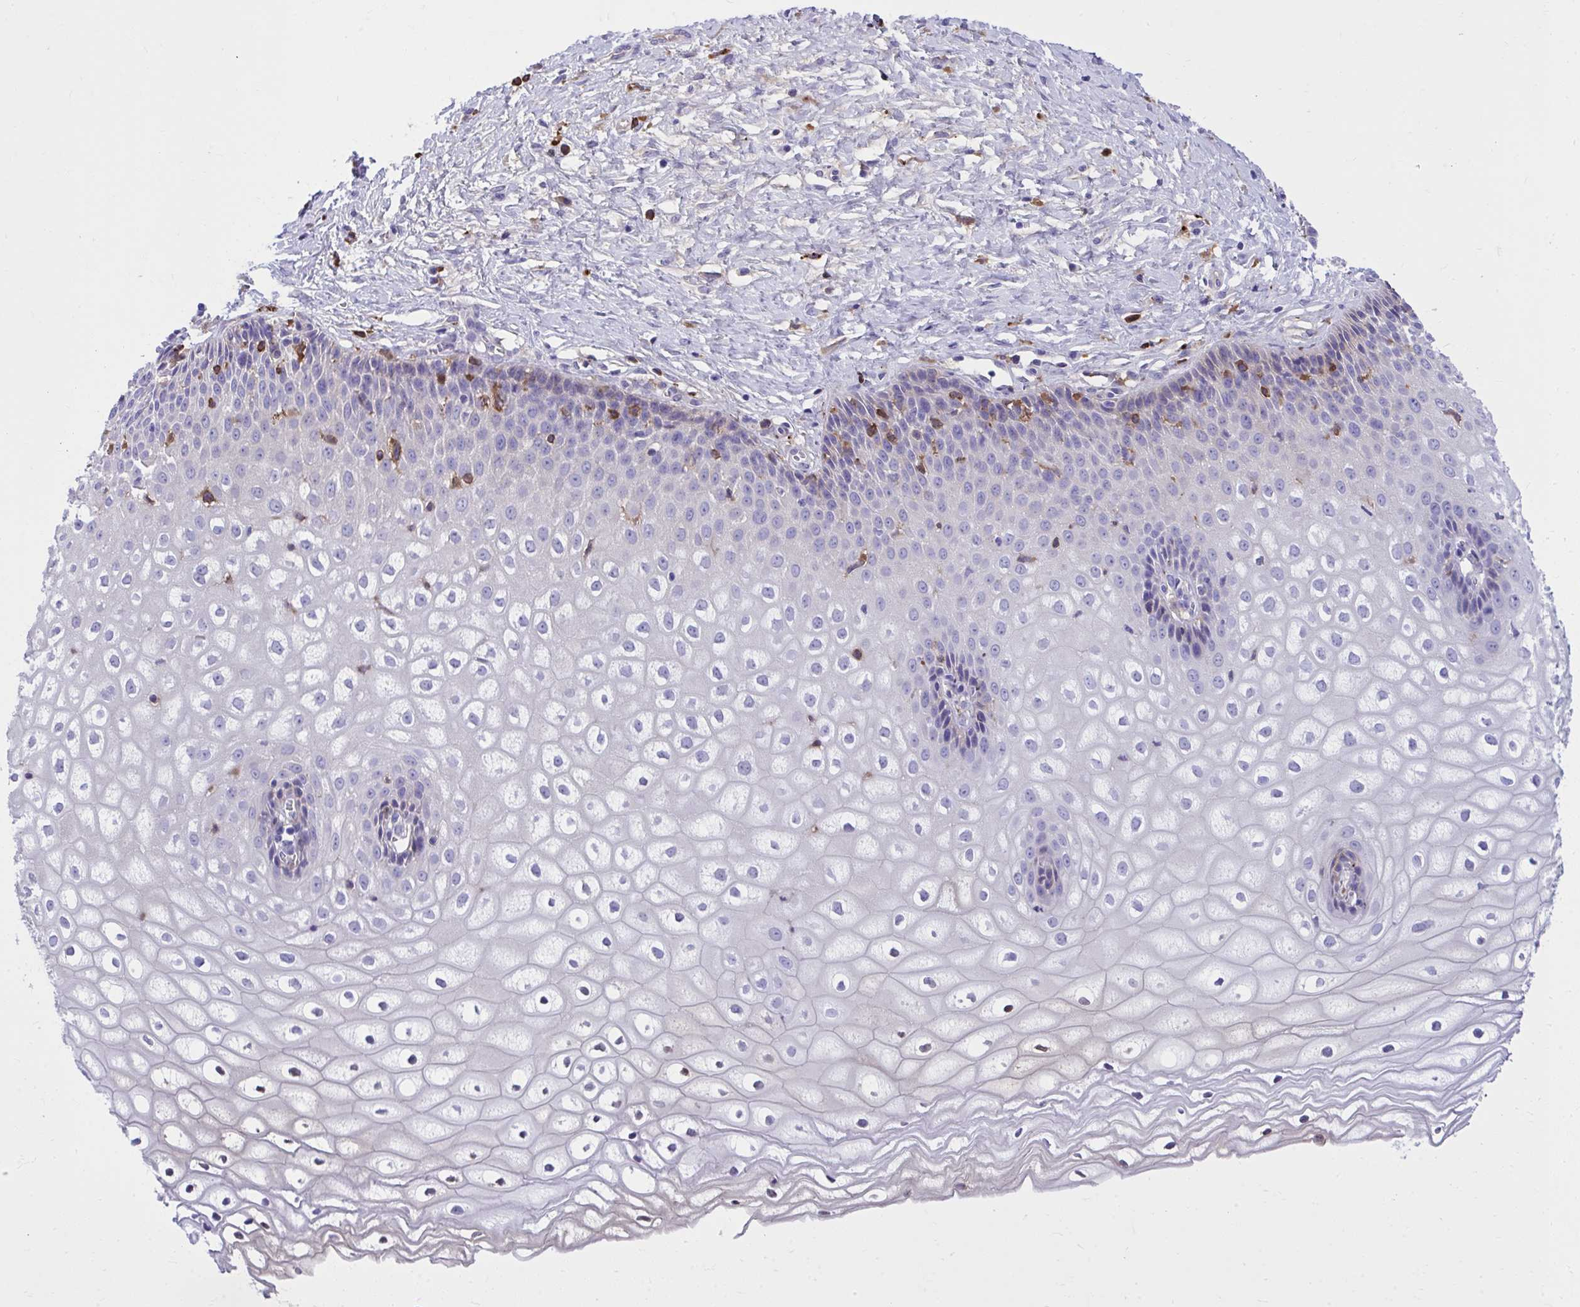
{"staining": {"intensity": "moderate", "quantity": "25%-75%", "location": "cytoplasmic/membranous"}, "tissue": "cervix", "cell_type": "Glandular cells", "image_type": "normal", "snomed": [{"axis": "morphology", "description": "Normal tissue, NOS"}, {"axis": "topography", "description": "Cervix"}], "caption": "Human cervix stained for a protein (brown) shows moderate cytoplasmic/membranous positive expression in about 25%-75% of glandular cells.", "gene": "HRG", "patient": {"sex": "female", "age": 36}}